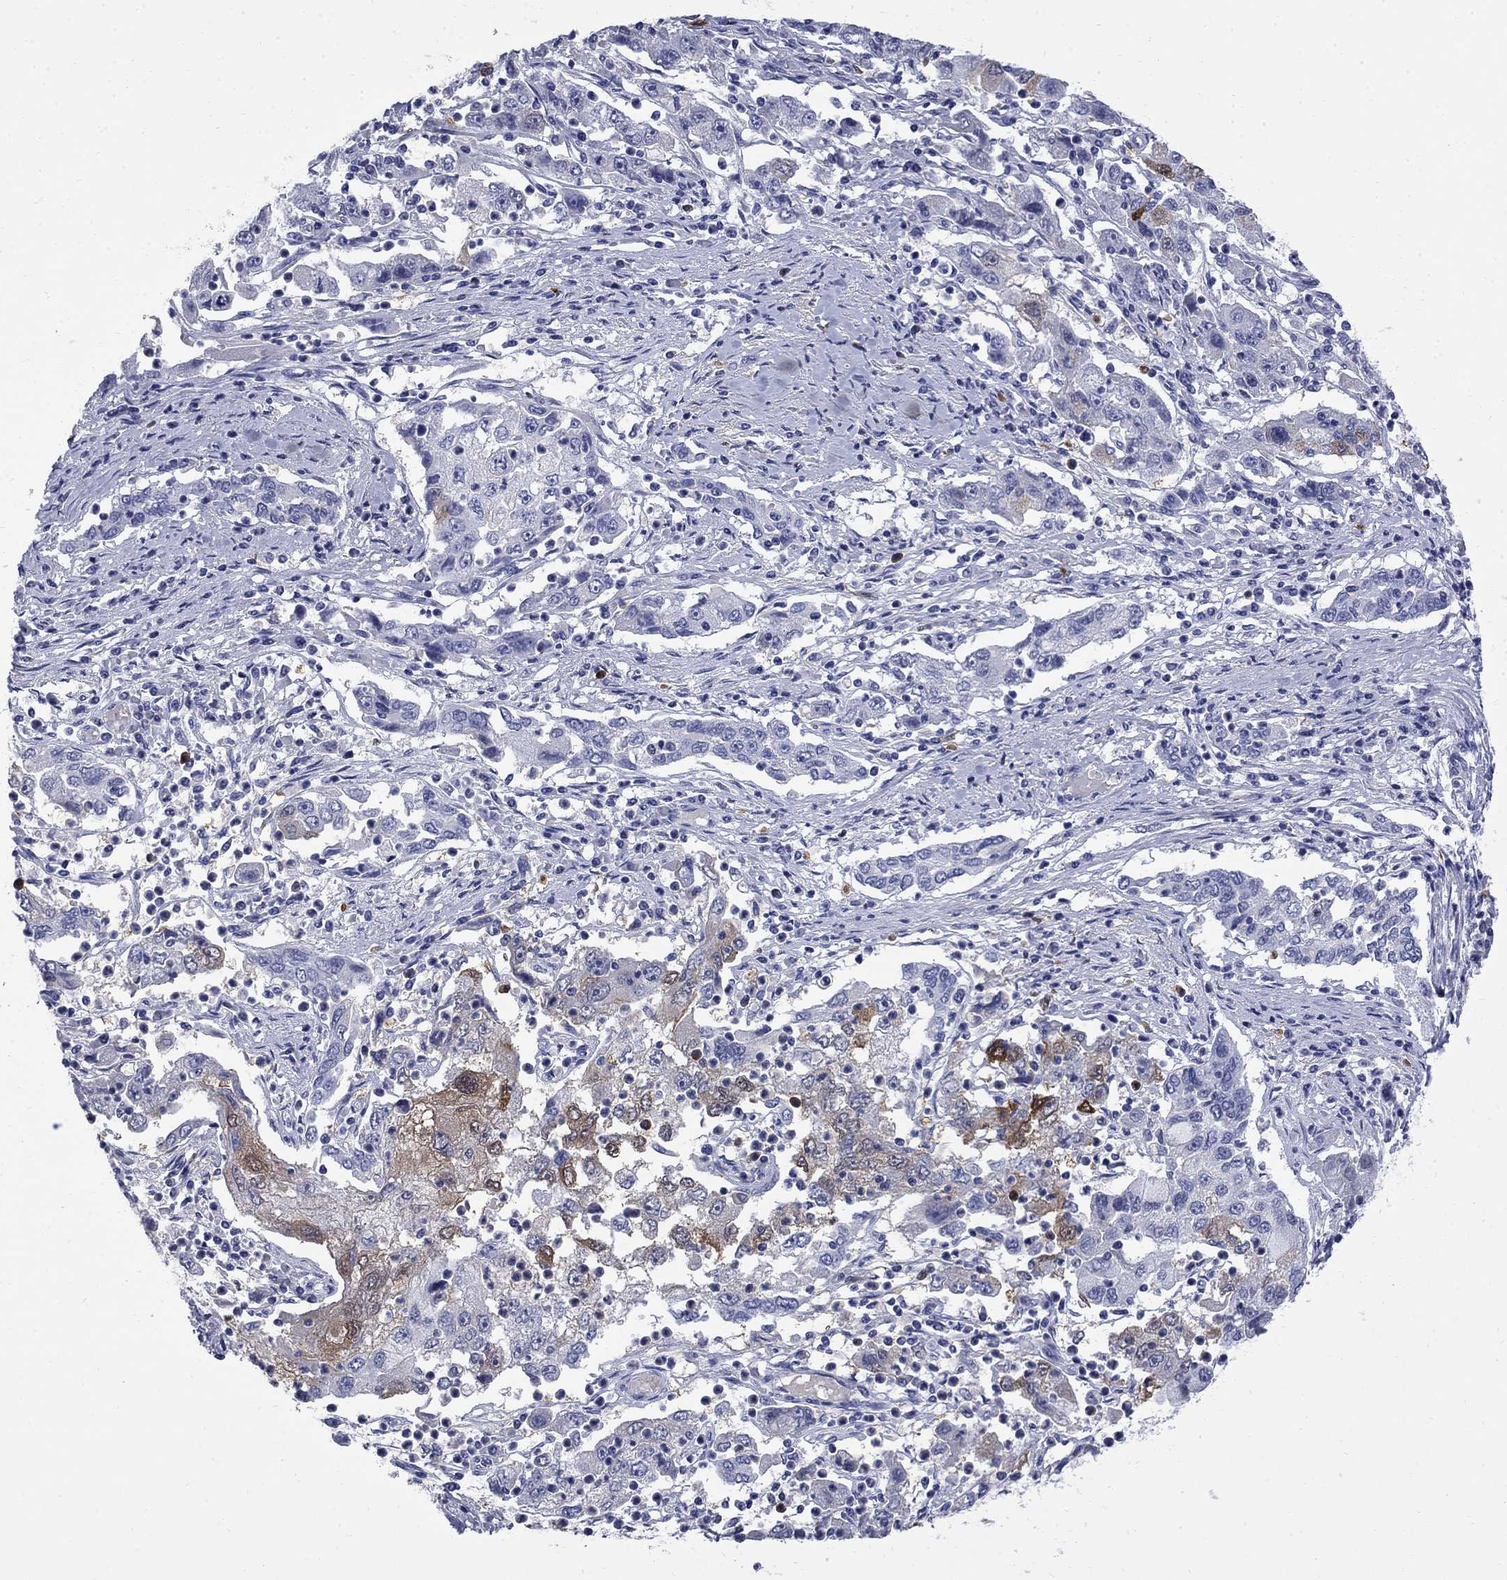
{"staining": {"intensity": "moderate", "quantity": "<25%", "location": "cytoplasmic/membranous"}, "tissue": "cervical cancer", "cell_type": "Tumor cells", "image_type": "cancer", "snomed": [{"axis": "morphology", "description": "Squamous cell carcinoma, NOS"}, {"axis": "topography", "description": "Cervix"}], "caption": "There is low levels of moderate cytoplasmic/membranous expression in tumor cells of squamous cell carcinoma (cervical), as demonstrated by immunohistochemical staining (brown color).", "gene": "SERPINB2", "patient": {"sex": "female", "age": 36}}